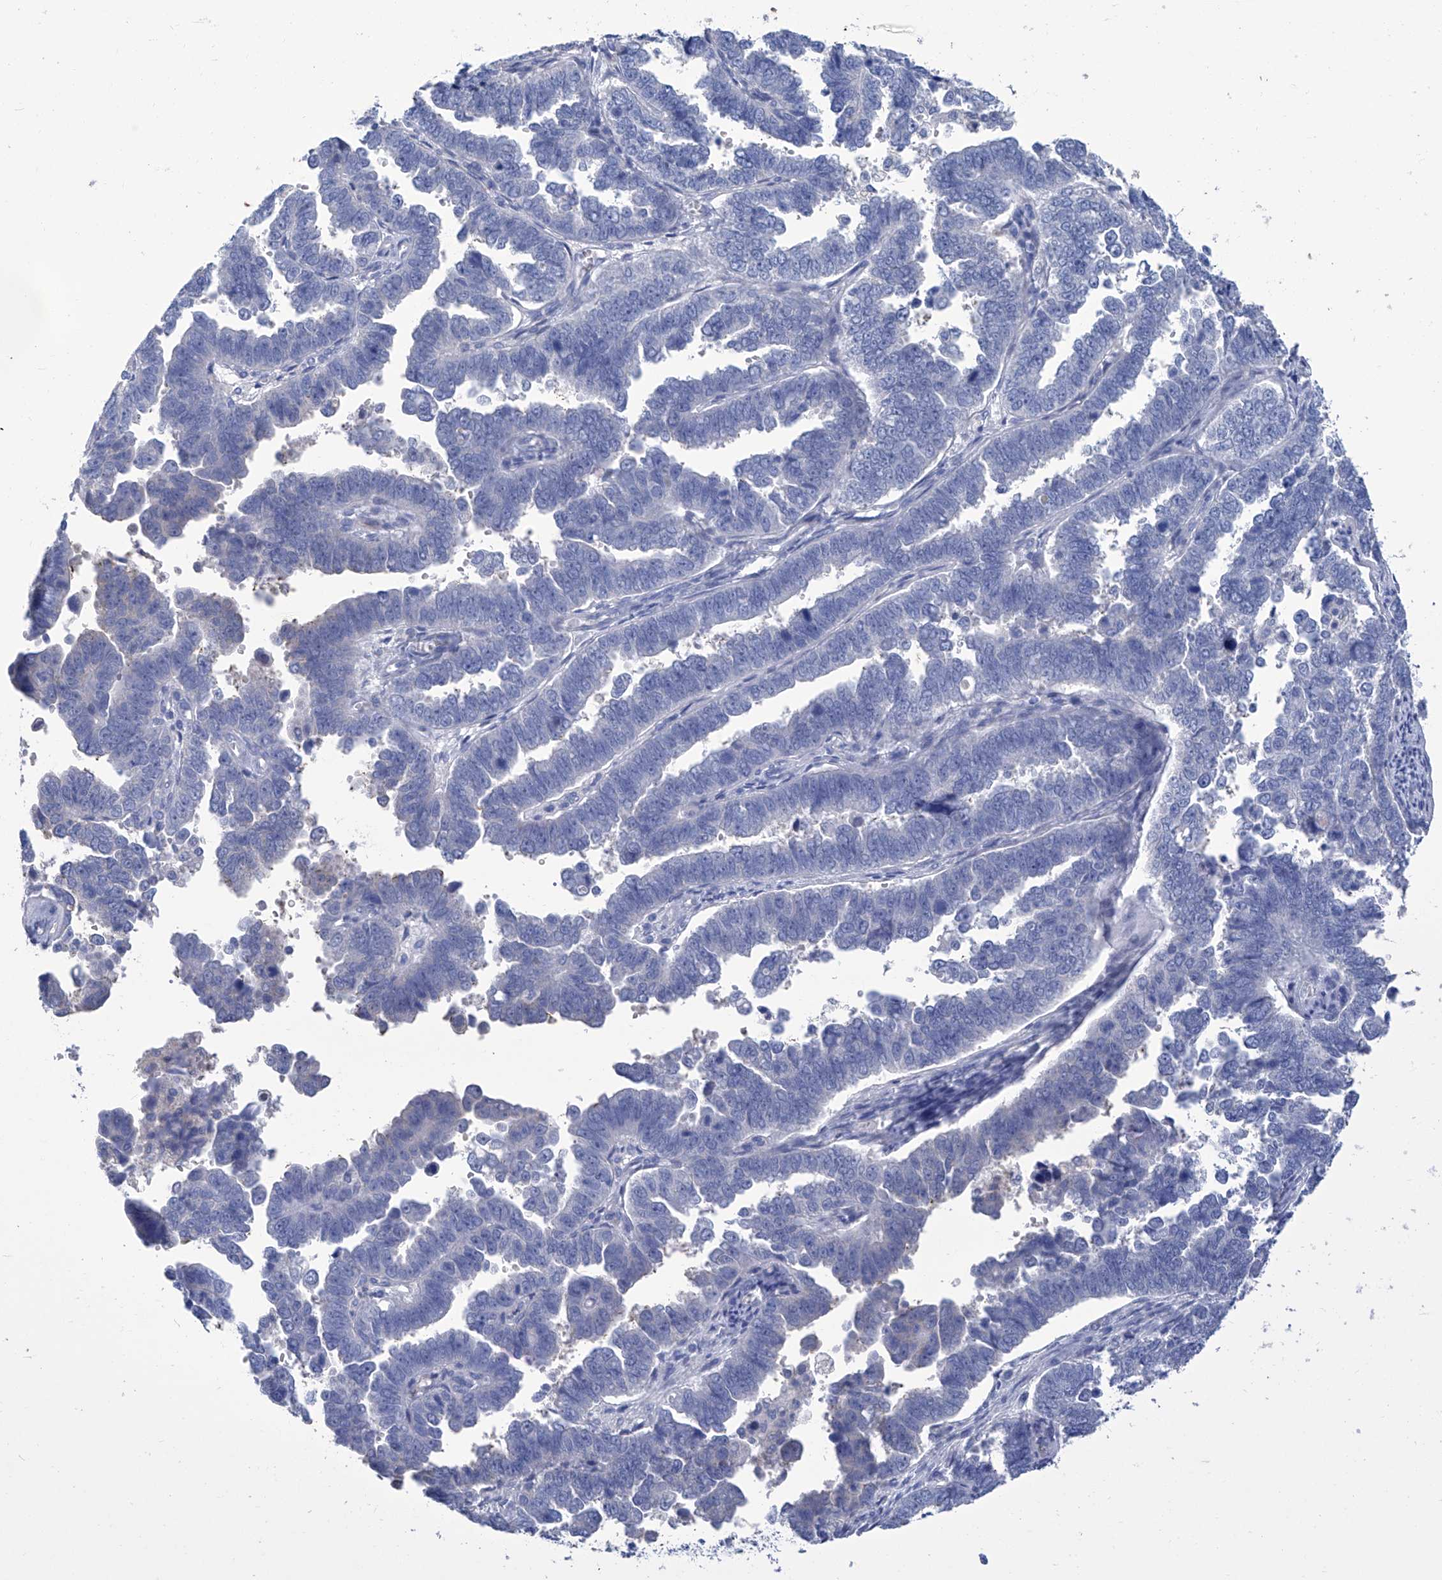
{"staining": {"intensity": "negative", "quantity": "none", "location": "none"}, "tissue": "endometrial cancer", "cell_type": "Tumor cells", "image_type": "cancer", "snomed": [{"axis": "morphology", "description": "Adenocarcinoma, NOS"}, {"axis": "topography", "description": "Endometrium"}], "caption": "IHC image of human endometrial cancer (adenocarcinoma) stained for a protein (brown), which reveals no expression in tumor cells. (DAB immunohistochemistry visualized using brightfield microscopy, high magnification).", "gene": "SMS", "patient": {"sex": "female", "age": 75}}